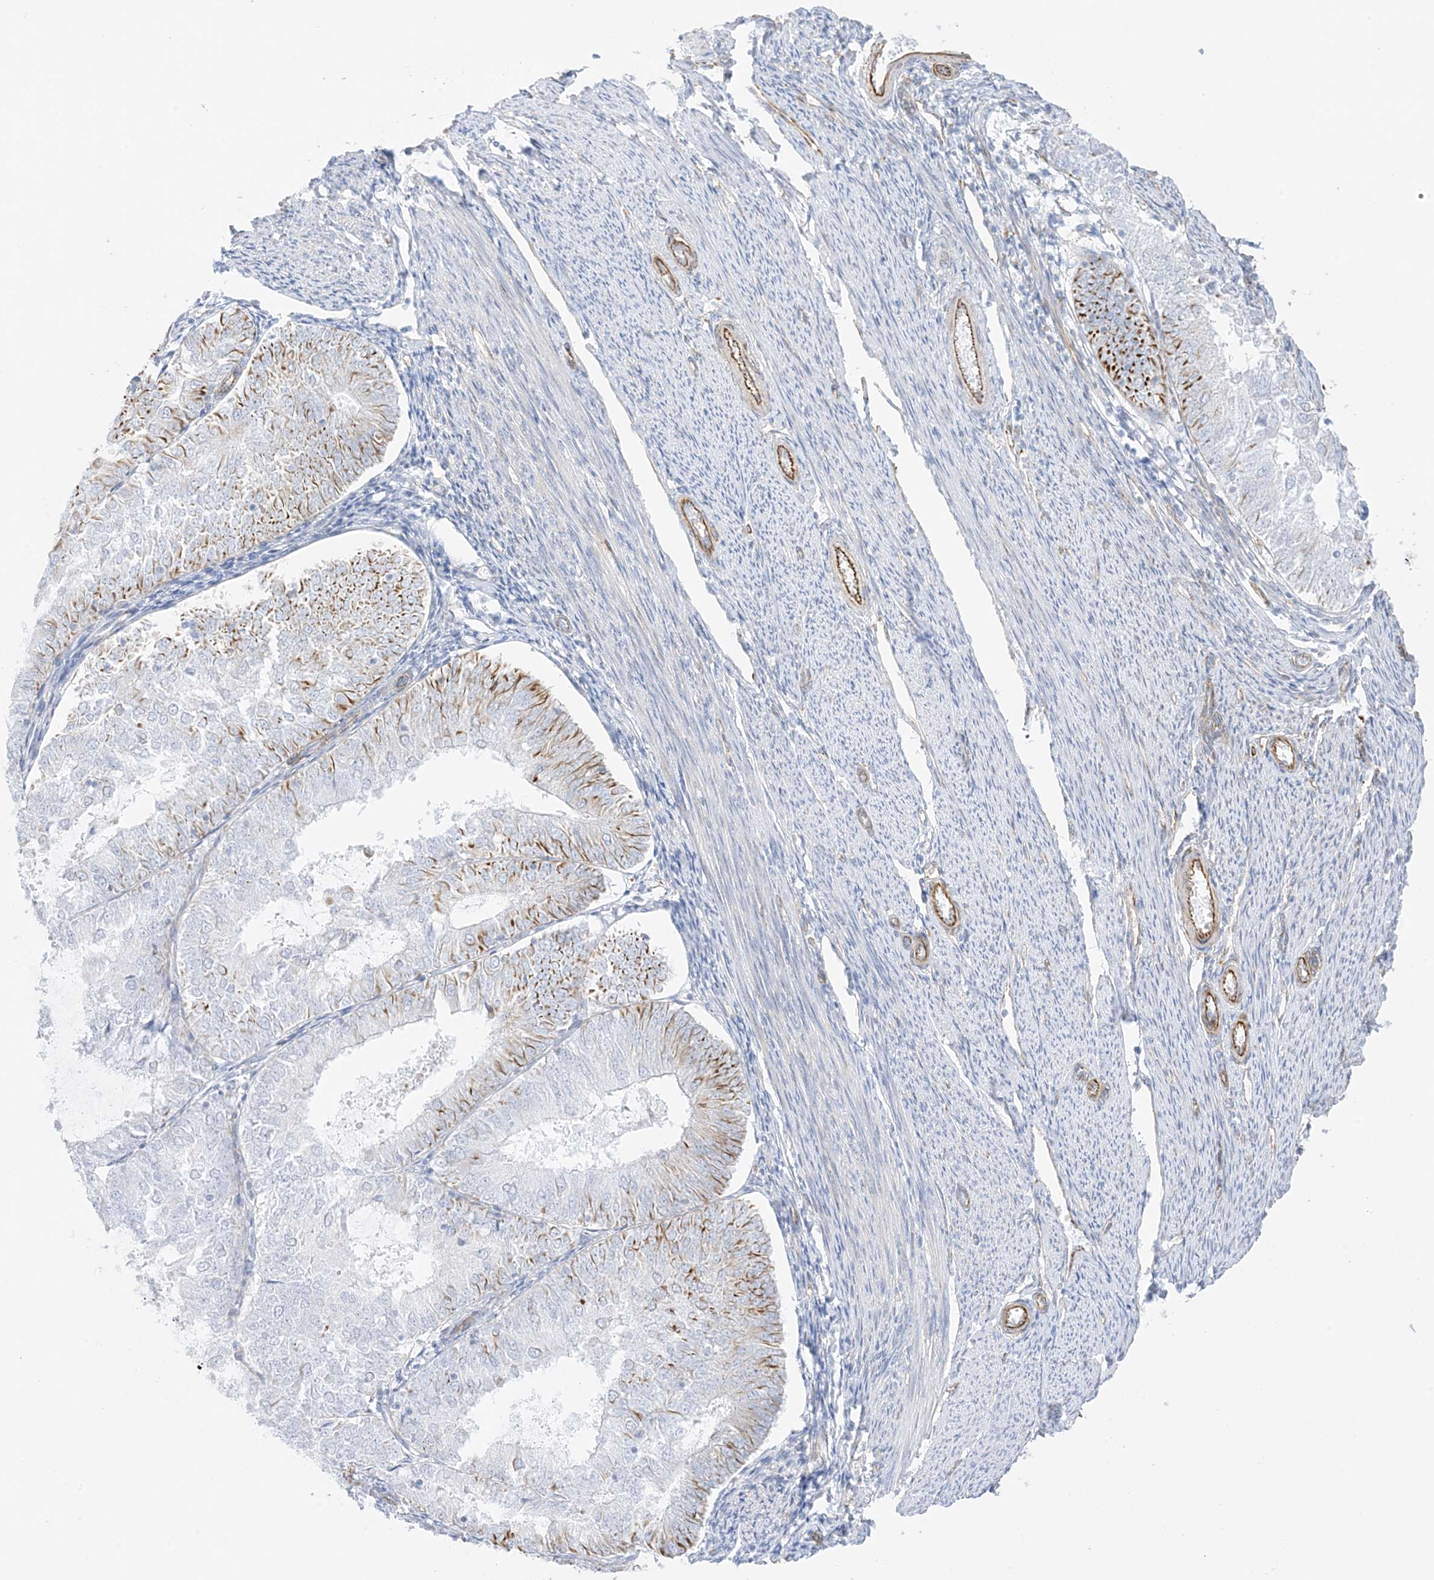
{"staining": {"intensity": "moderate", "quantity": "<25%", "location": "cytoplasmic/membranous"}, "tissue": "endometrial cancer", "cell_type": "Tumor cells", "image_type": "cancer", "snomed": [{"axis": "morphology", "description": "Adenocarcinoma, NOS"}, {"axis": "topography", "description": "Endometrium"}], "caption": "High-magnification brightfield microscopy of endometrial adenocarcinoma stained with DAB (brown) and counterstained with hematoxylin (blue). tumor cells exhibit moderate cytoplasmic/membranous positivity is present in about<25% of cells.", "gene": "PID1", "patient": {"sex": "female", "age": 57}}